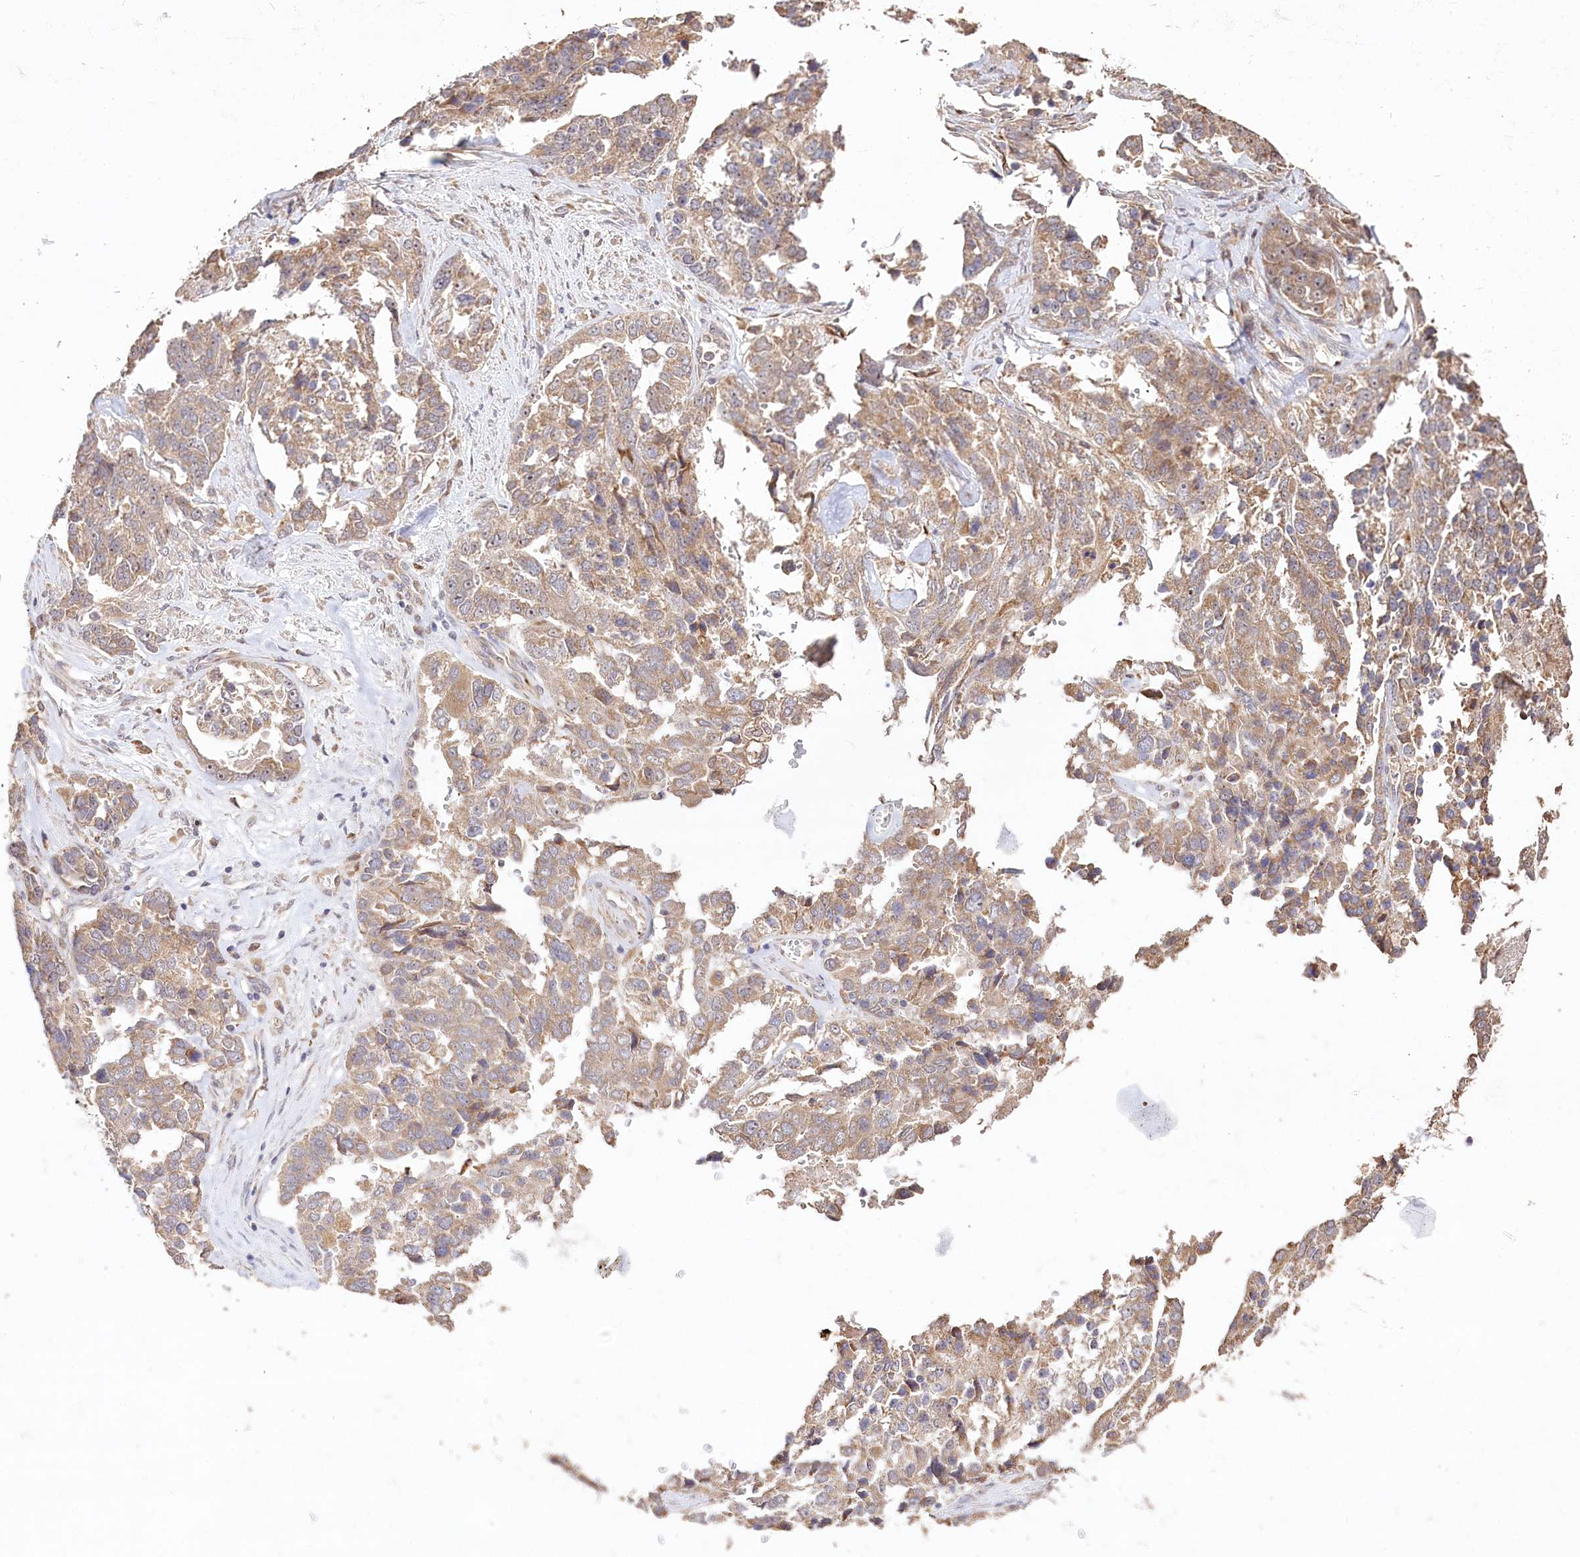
{"staining": {"intensity": "moderate", "quantity": ">75%", "location": "cytoplasmic/membranous"}, "tissue": "ovarian cancer", "cell_type": "Tumor cells", "image_type": "cancer", "snomed": [{"axis": "morphology", "description": "Cystadenocarcinoma, serous, NOS"}, {"axis": "topography", "description": "Ovary"}], "caption": "Tumor cells reveal medium levels of moderate cytoplasmic/membranous expression in approximately >75% of cells in ovarian serous cystadenocarcinoma.", "gene": "DMXL1", "patient": {"sex": "female", "age": 44}}